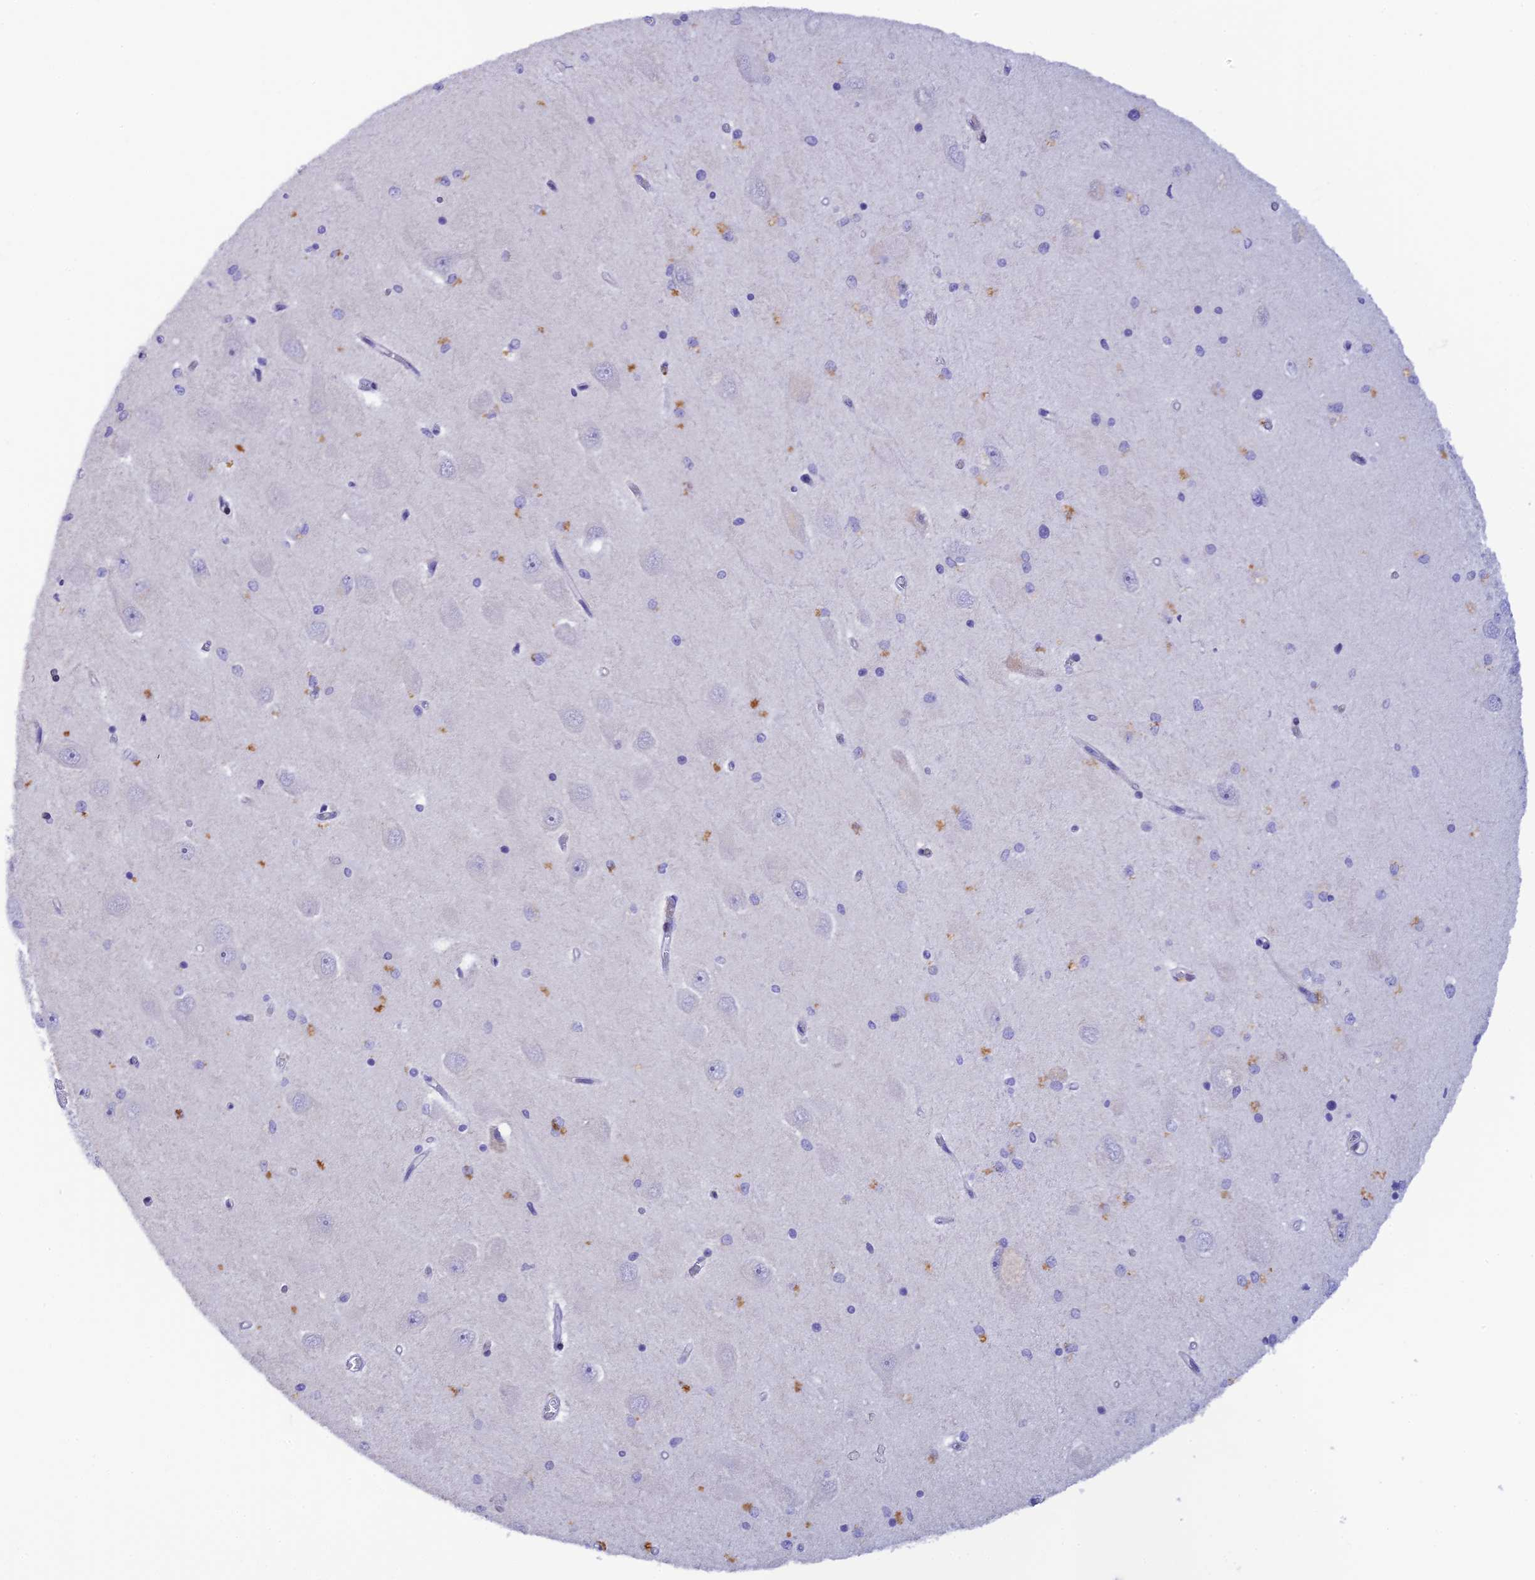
{"staining": {"intensity": "moderate", "quantity": "<25%", "location": "cytoplasmic/membranous"}, "tissue": "hippocampus", "cell_type": "Glial cells", "image_type": "normal", "snomed": [{"axis": "morphology", "description": "Normal tissue, NOS"}, {"axis": "topography", "description": "Hippocampus"}], "caption": "This is an image of IHC staining of normal hippocampus, which shows moderate expression in the cytoplasmic/membranous of glial cells.", "gene": "RASGEF1B", "patient": {"sex": "male", "age": 45}}